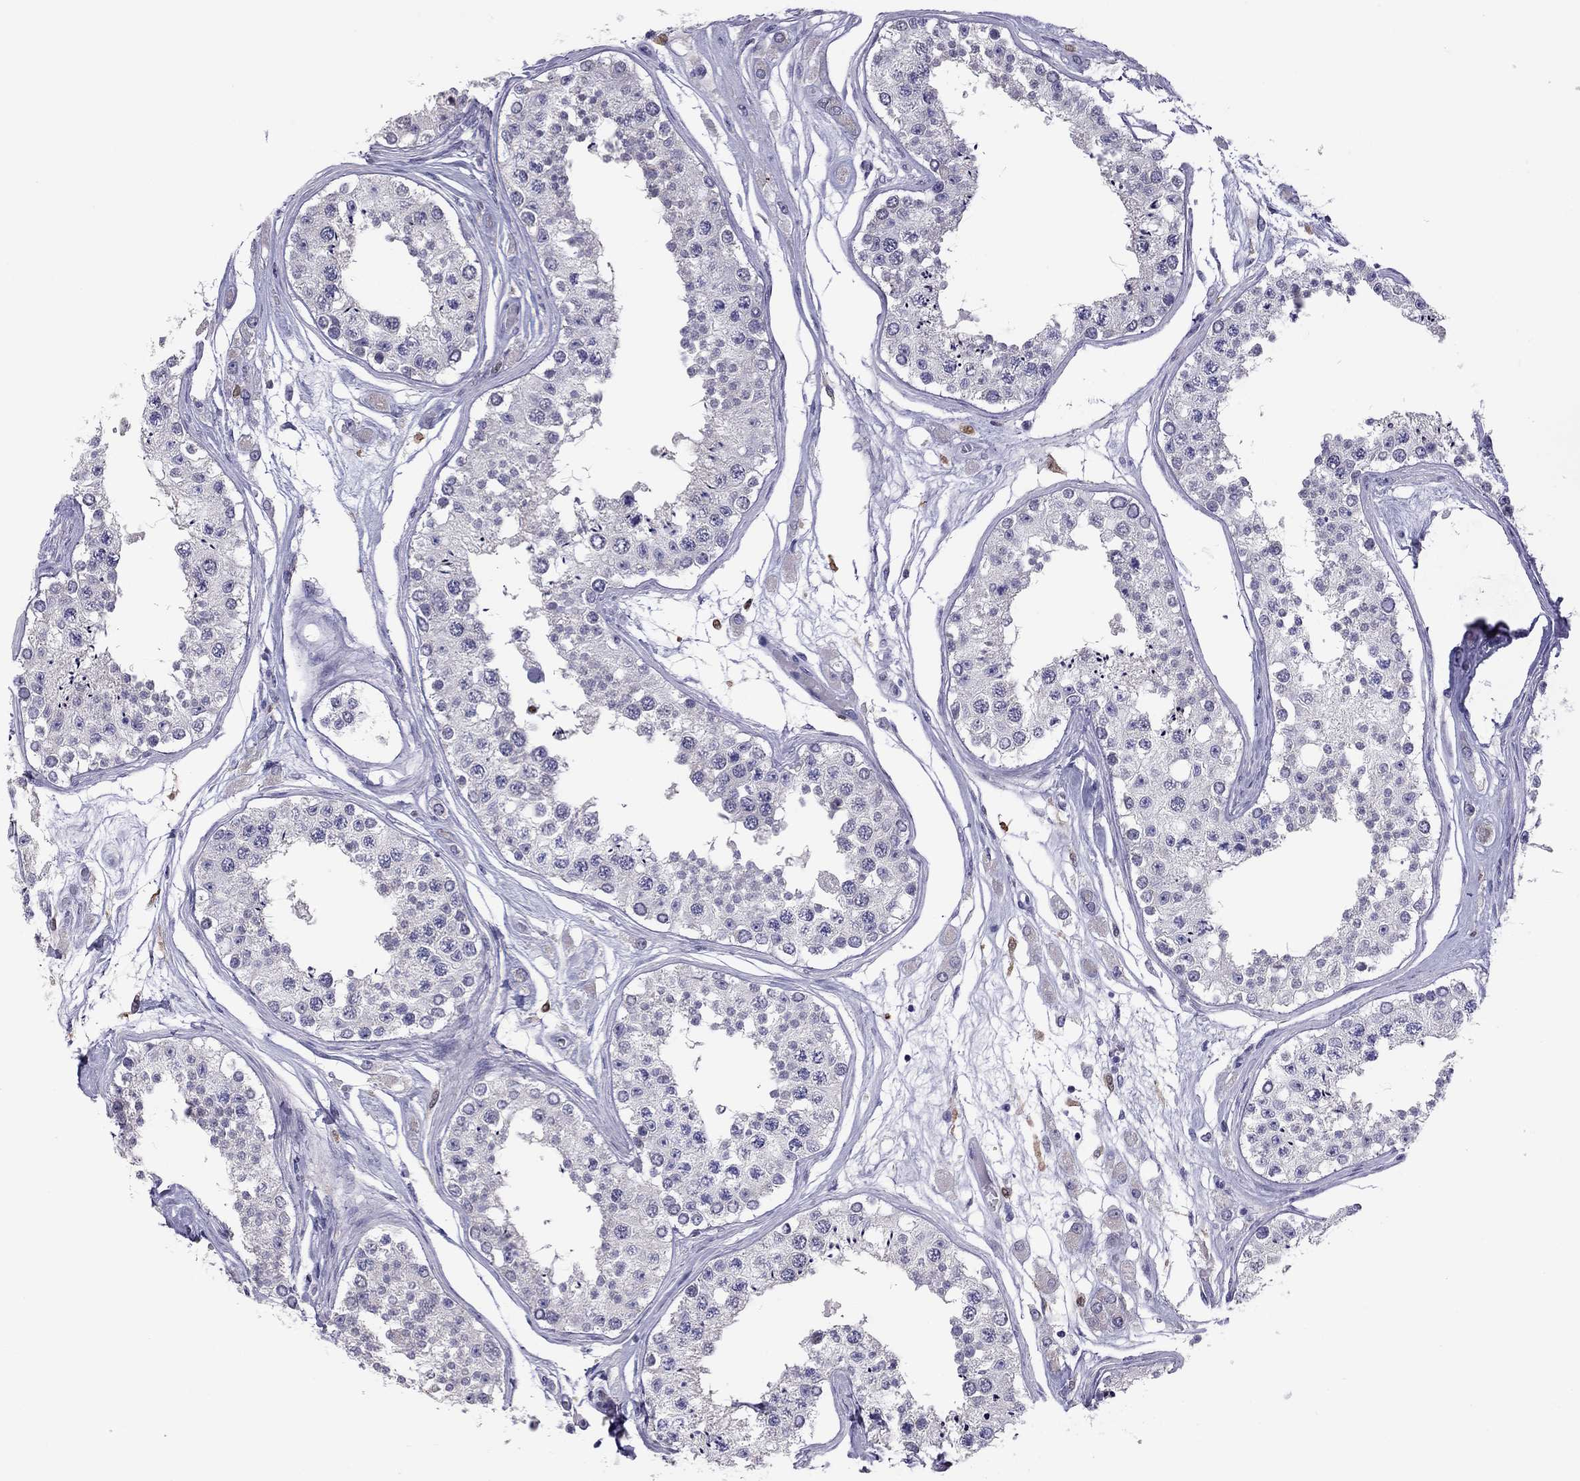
{"staining": {"intensity": "negative", "quantity": "none", "location": "none"}, "tissue": "testis", "cell_type": "Cells in seminiferous ducts", "image_type": "normal", "snomed": [{"axis": "morphology", "description": "Normal tissue, NOS"}, {"axis": "topography", "description": "Testis"}], "caption": "Human testis stained for a protein using immunohistochemistry (IHC) displays no expression in cells in seminiferous ducts.", "gene": "PPP1R3A", "patient": {"sex": "male", "age": 25}}